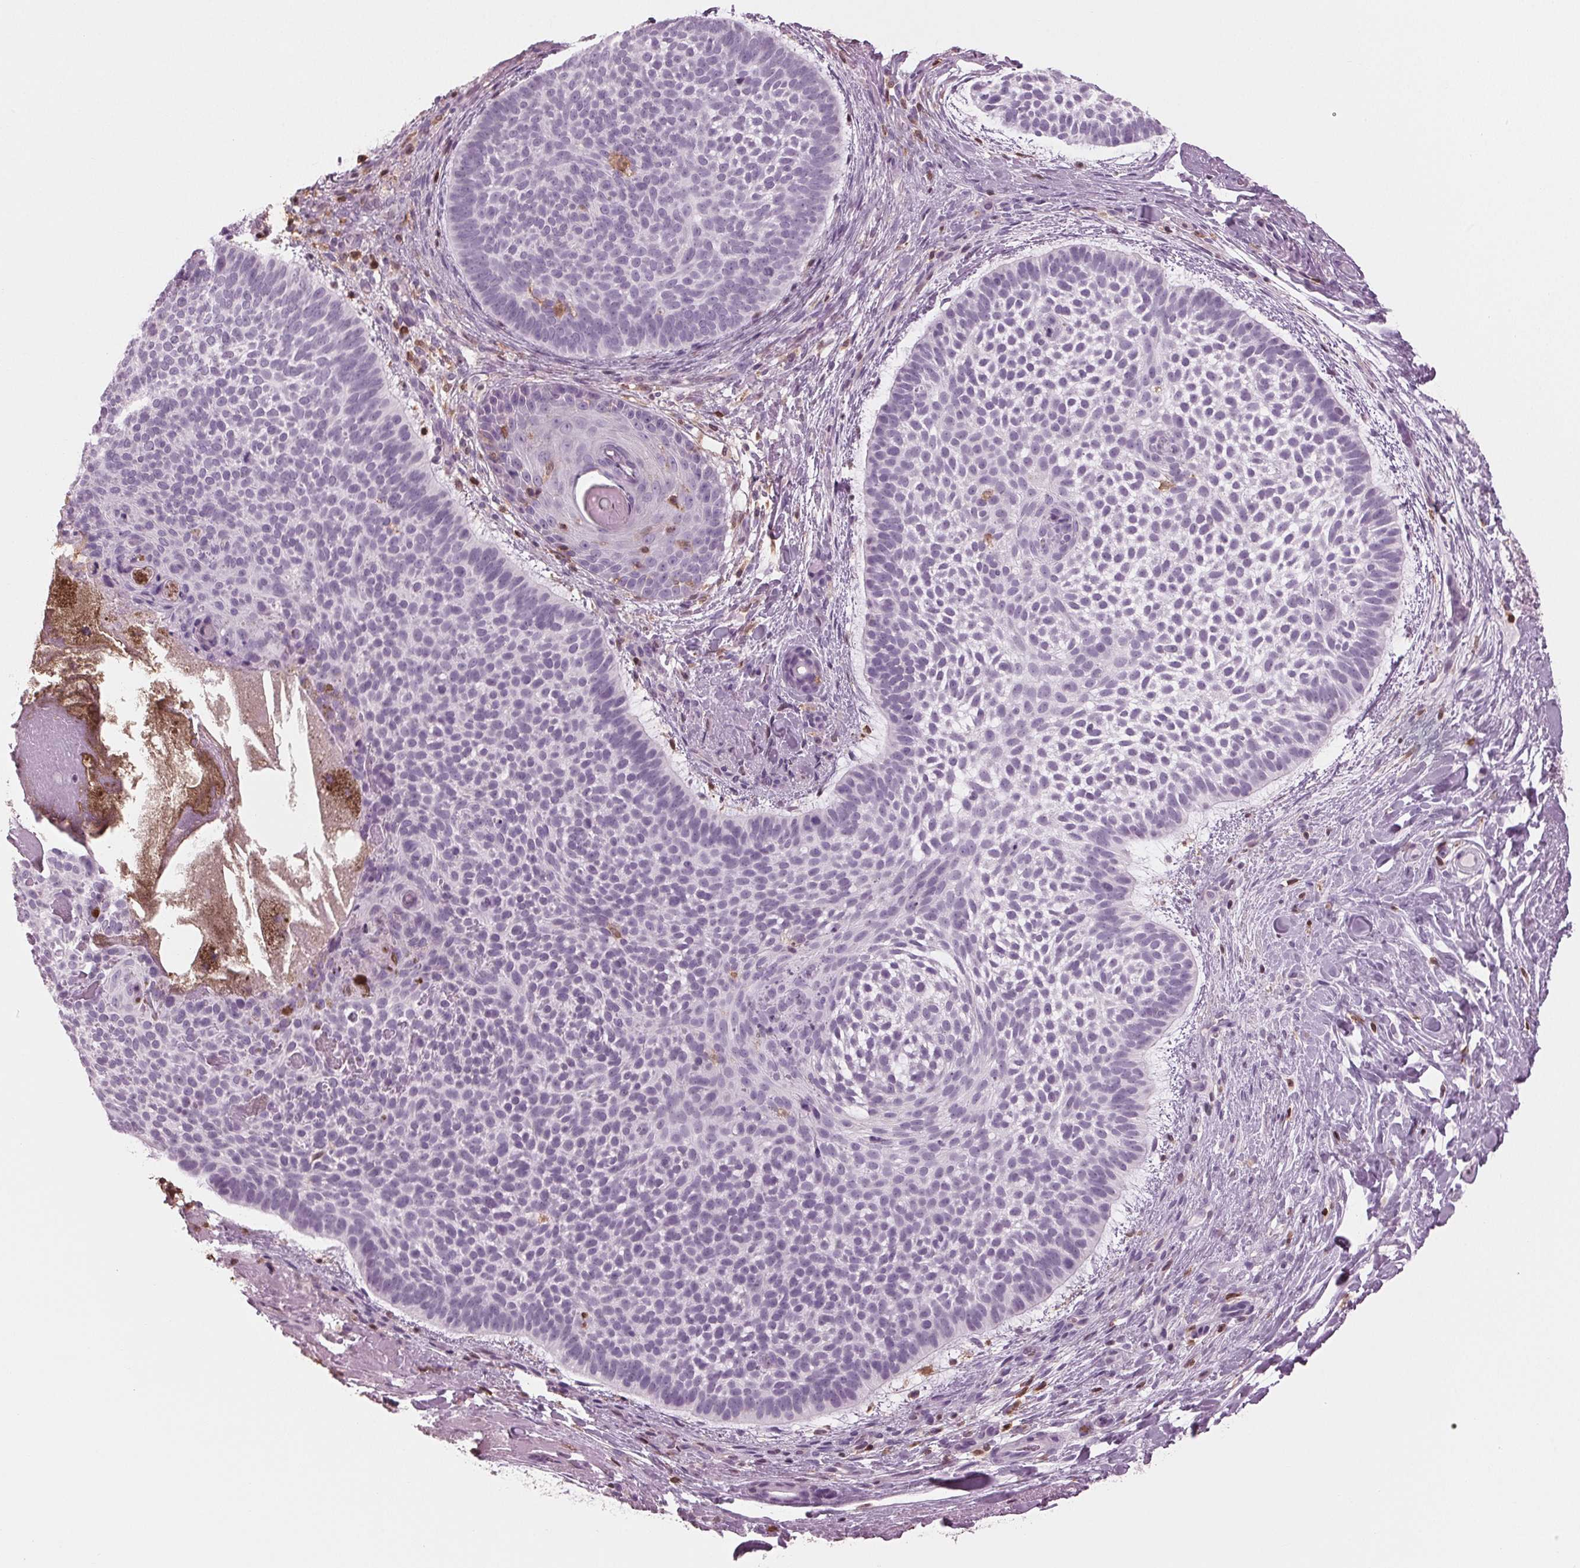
{"staining": {"intensity": "negative", "quantity": "none", "location": "none"}, "tissue": "skin cancer", "cell_type": "Tumor cells", "image_type": "cancer", "snomed": [{"axis": "morphology", "description": "Basal cell carcinoma"}, {"axis": "topography", "description": "Skin"}, {"axis": "topography", "description": "Skin of face"}], "caption": "Immunohistochemical staining of human skin cancer demonstrates no significant positivity in tumor cells. (DAB (3,3'-diaminobenzidine) IHC visualized using brightfield microscopy, high magnification).", "gene": "BTLA", "patient": {"sex": "male", "age": 73}}